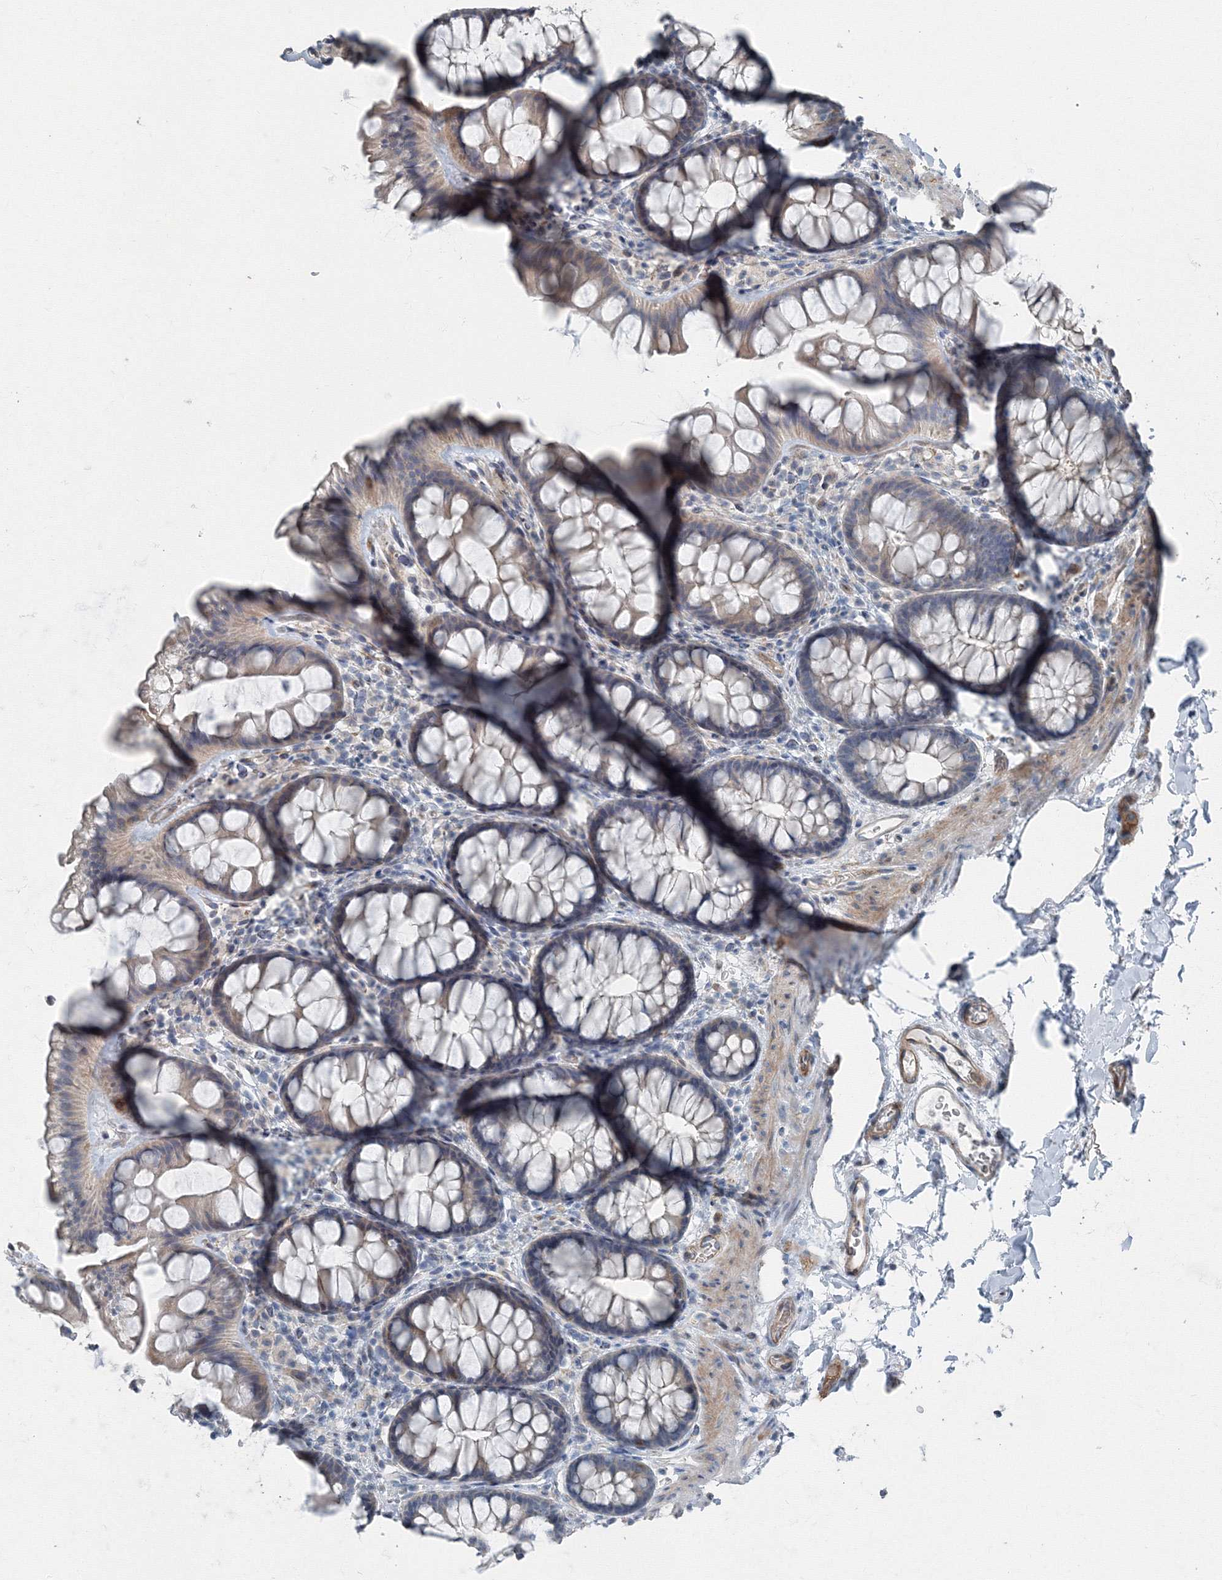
{"staining": {"intensity": "moderate", "quantity": "25%-75%", "location": "cytoplasmic/membranous"}, "tissue": "colon", "cell_type": "Endothelial cells", "image_type": "normal", "snomed": [{"axis": "morphology", "description": "Normal tissue, NOS"}, {"axis": "topography", "description": "Colon"}], "caption": "Endothelial cells demonstrate medium levels of moderate cytoplasmic/membranous positivity in about 25%-75% of cells in normal colon. (DAB (3,3'-diaminobenzidine) IHC, brown staining for protein, blue staining for nuclei).", "gene": "AASDH", "patient": {"sex": "female", "age": 62}}